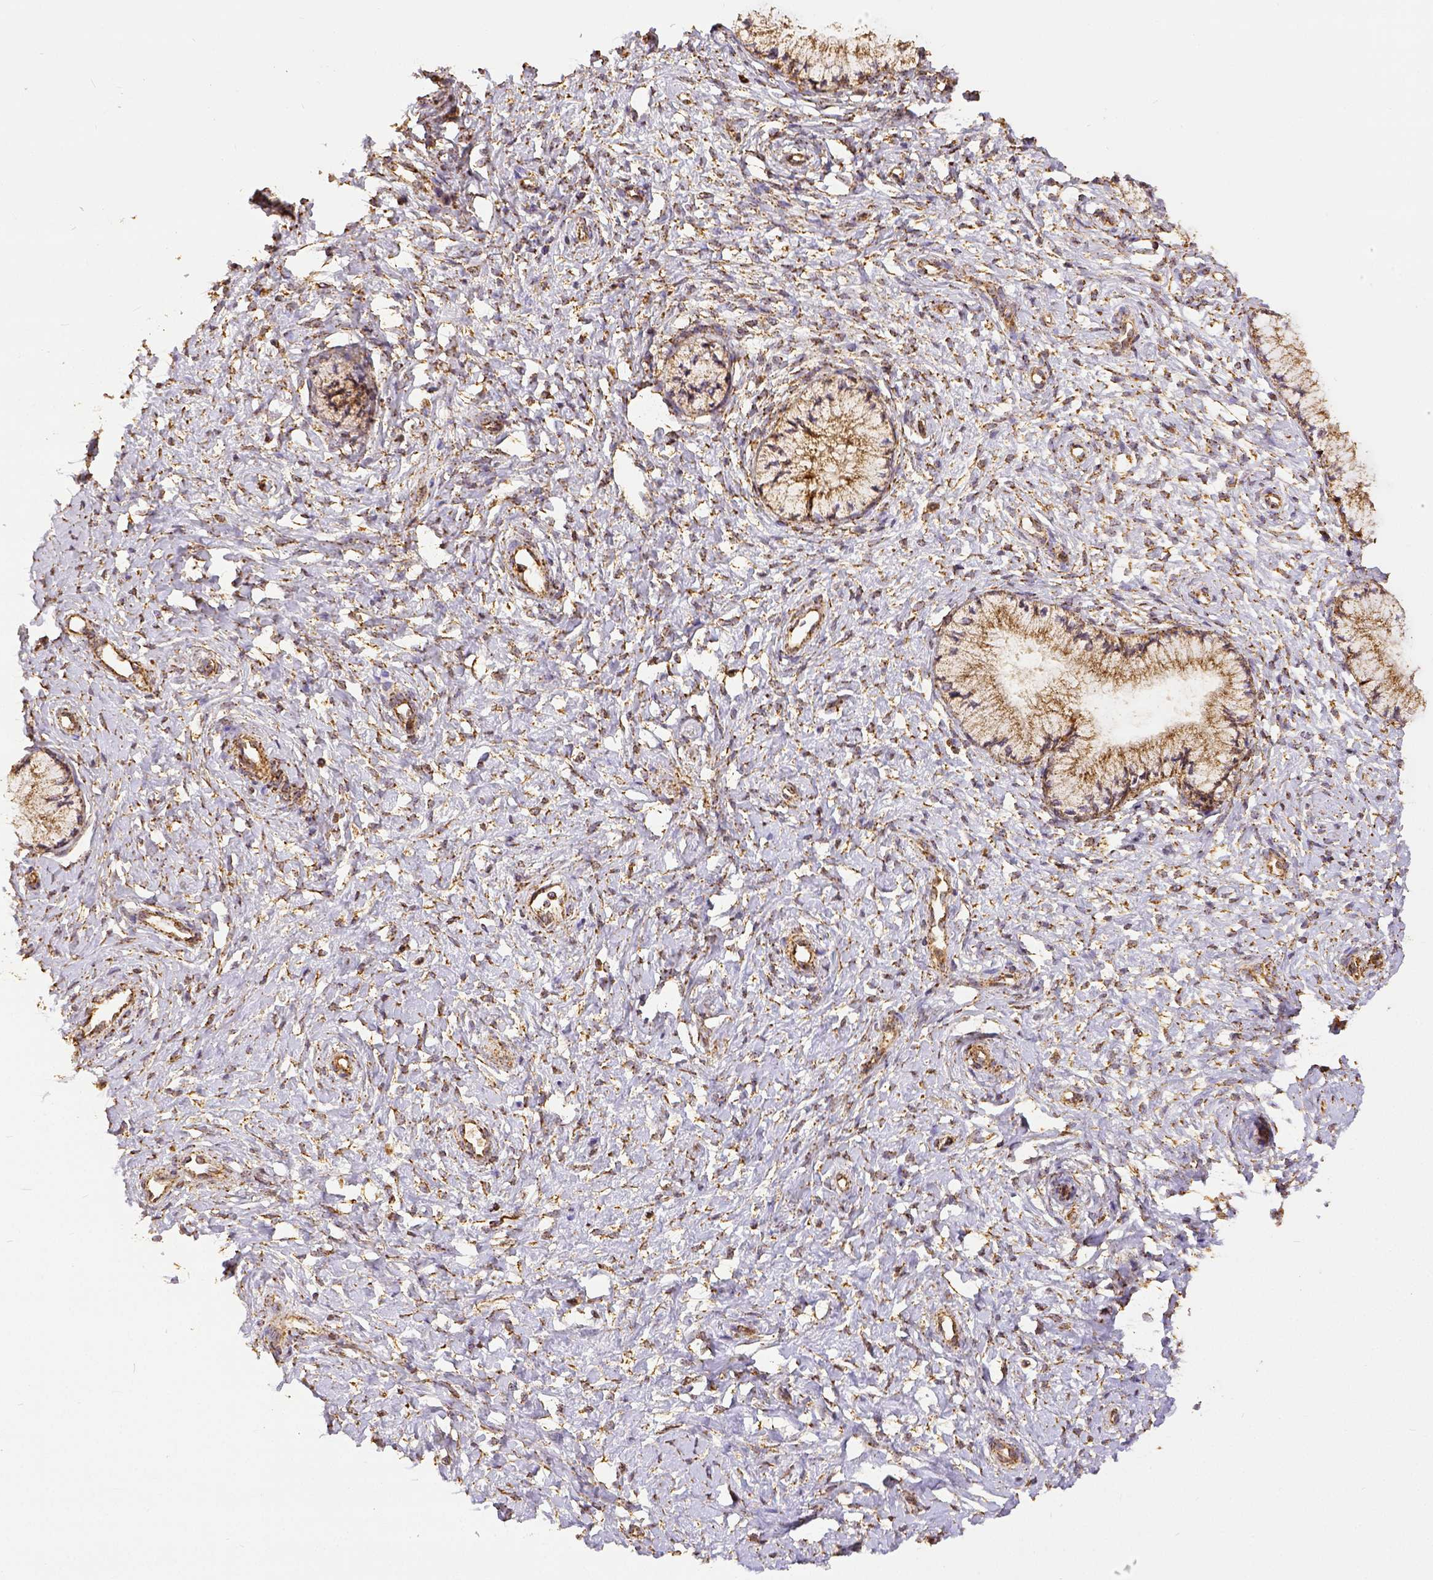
{"staining": {"intensity": "weak", "quantity": ">75%", "location": "cytoplasmic/membranous"}, "tissue": "cervix", "cell_type": "Glandular cells", "image_type": "normal", "snomed": [{"axis": "morphology", "description": "Normal tissue, NOS"}, {"axis": "topography", "description": "Cervix"}], "caption": "A brown stain highlights weak cytoplasmic/membranous positivity of a protein in glandular cells of normal cervix.", "gene": "SDHB", "patient": {"sex": "female", "age": 37}}